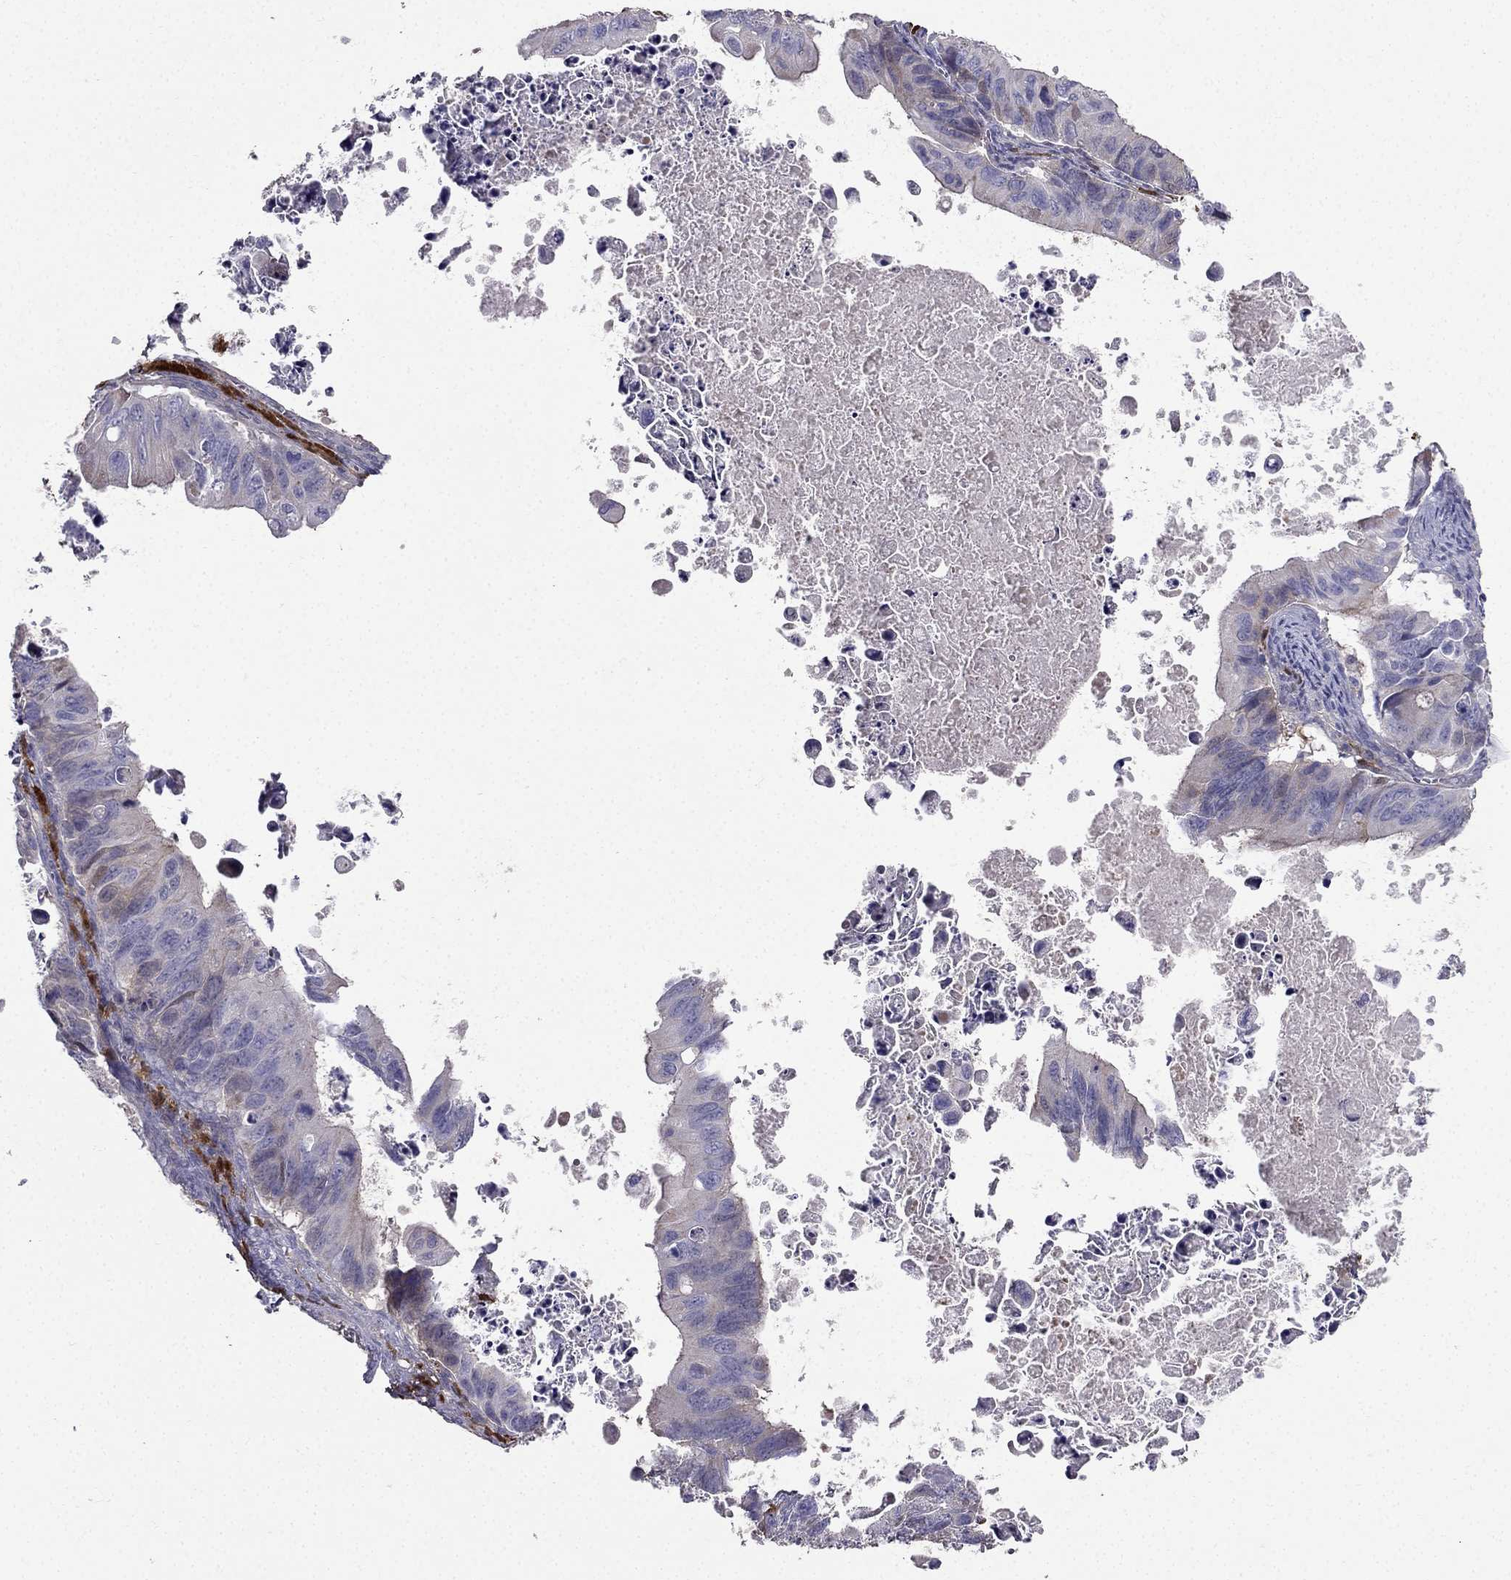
{"staining": {"intensity": "negative", "quantity": "none", "location": "none"}, "tissue": "ovarian cancer", "cell_type": "Tumor cells", "image_type": "cancer", "snomed": [{"axis": "morphology", "description": "Cystadenocarcinoma, mucinous, NOS"}, {"axis": "topography", "description": "Ovary"}], "caption": "The photomicrograph reveals no staining of tumor cells in ovarian cancer (mucinous cystadenocarcinoma).", "gene": "AS3MT", "patient": {"sex": "female", "age": 64}}